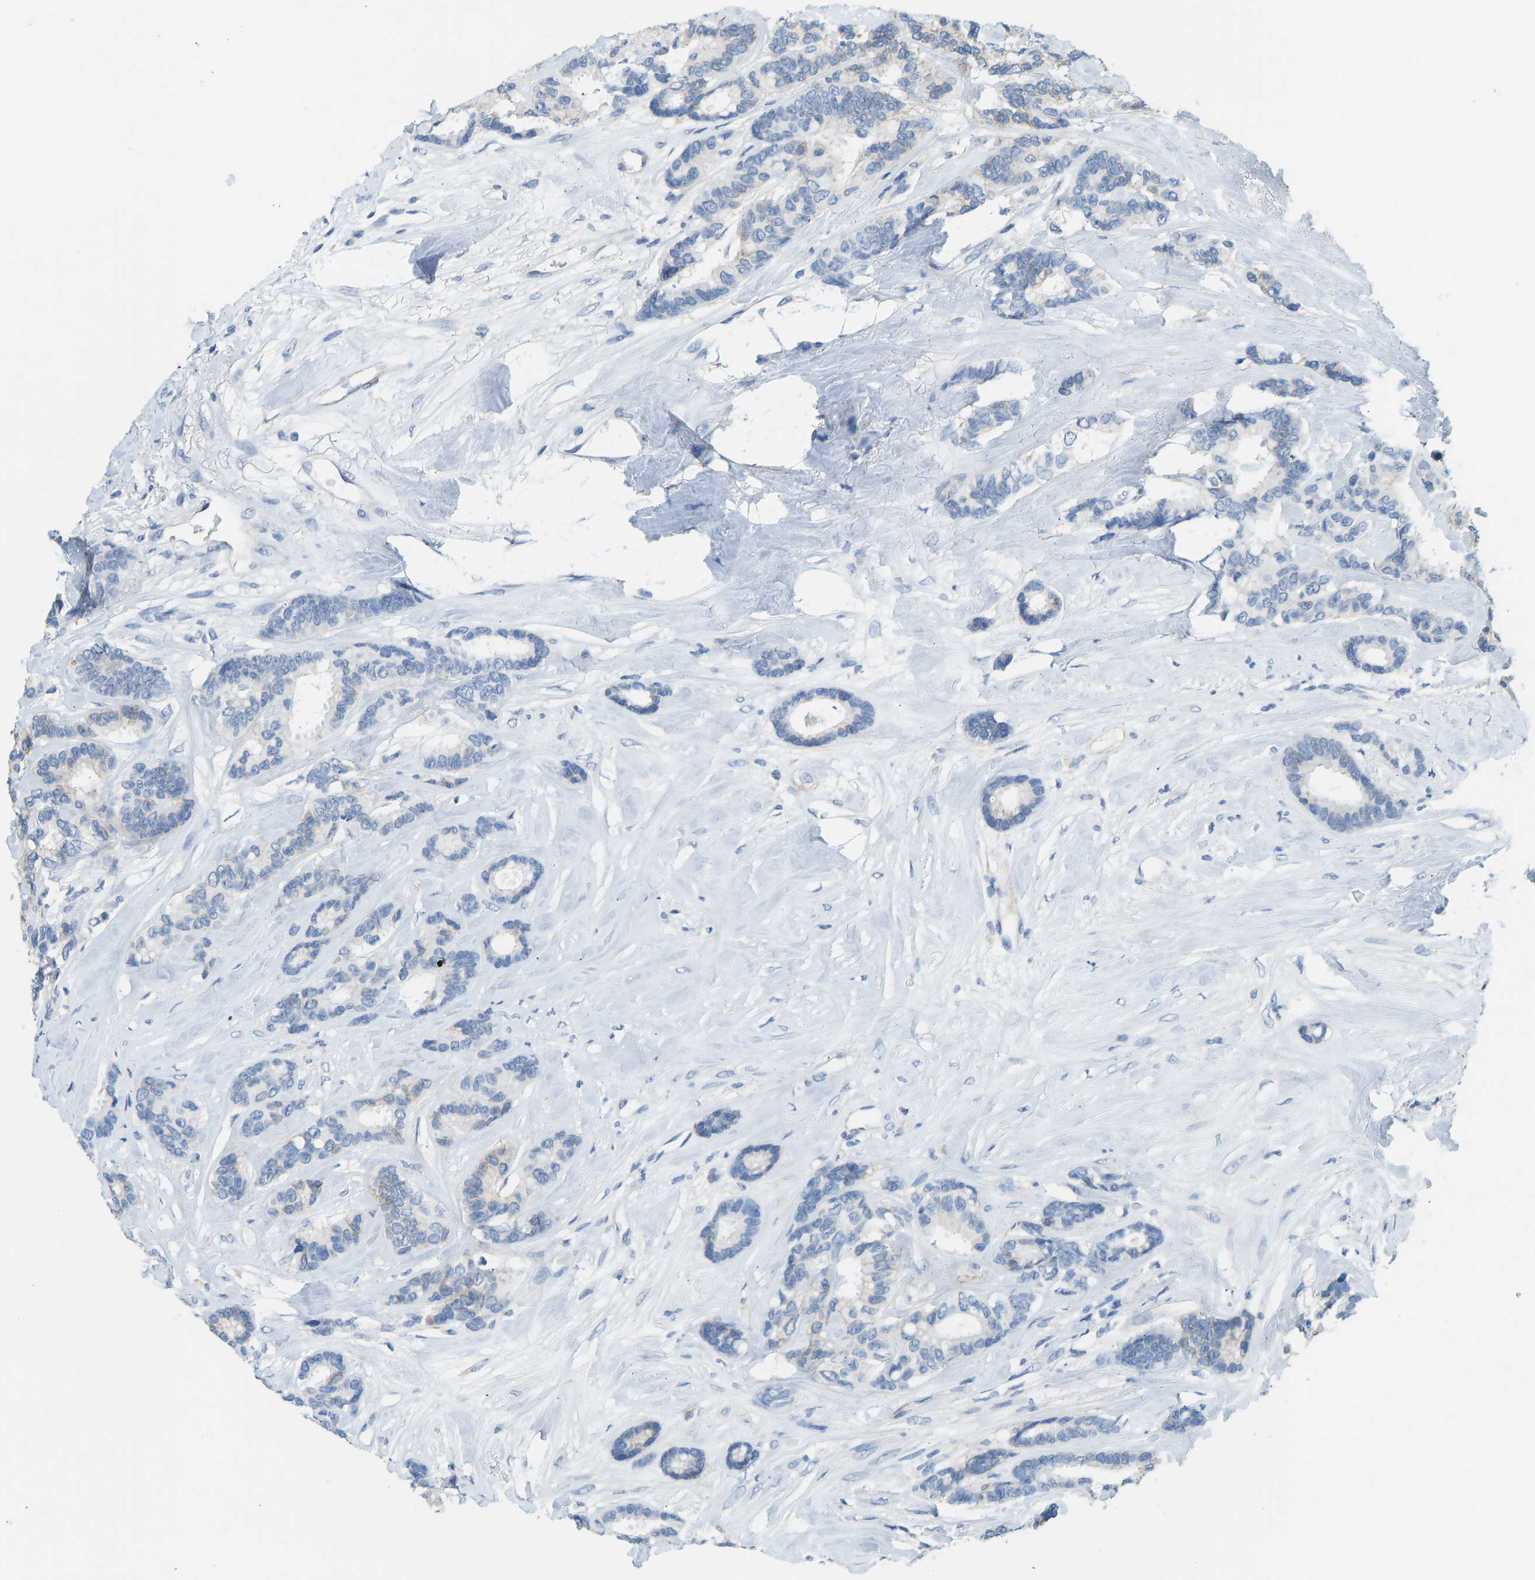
{"staining": {"intensity": "moderate", "quantity": "<25%", "location": "cytoplasmic/membranous"}, "tissue": "breast cancer", "cell_type": "Tumor cells", "image_type": "cancer", "snomed": [{"axis": "morphology", "description": "Duct carcinoma"}, {"axis": "topography", "description": "Breast"}], "caption": "High-power microscopy captured an IHC micrograph of breast cancer (invasive ductal carcinoma), revealing moderate cytoplasmic/membranous staining in approximately <25% of tumor cells.", "gene": "ATP1A1", "patient": {"sex": "female", "age": 87}}